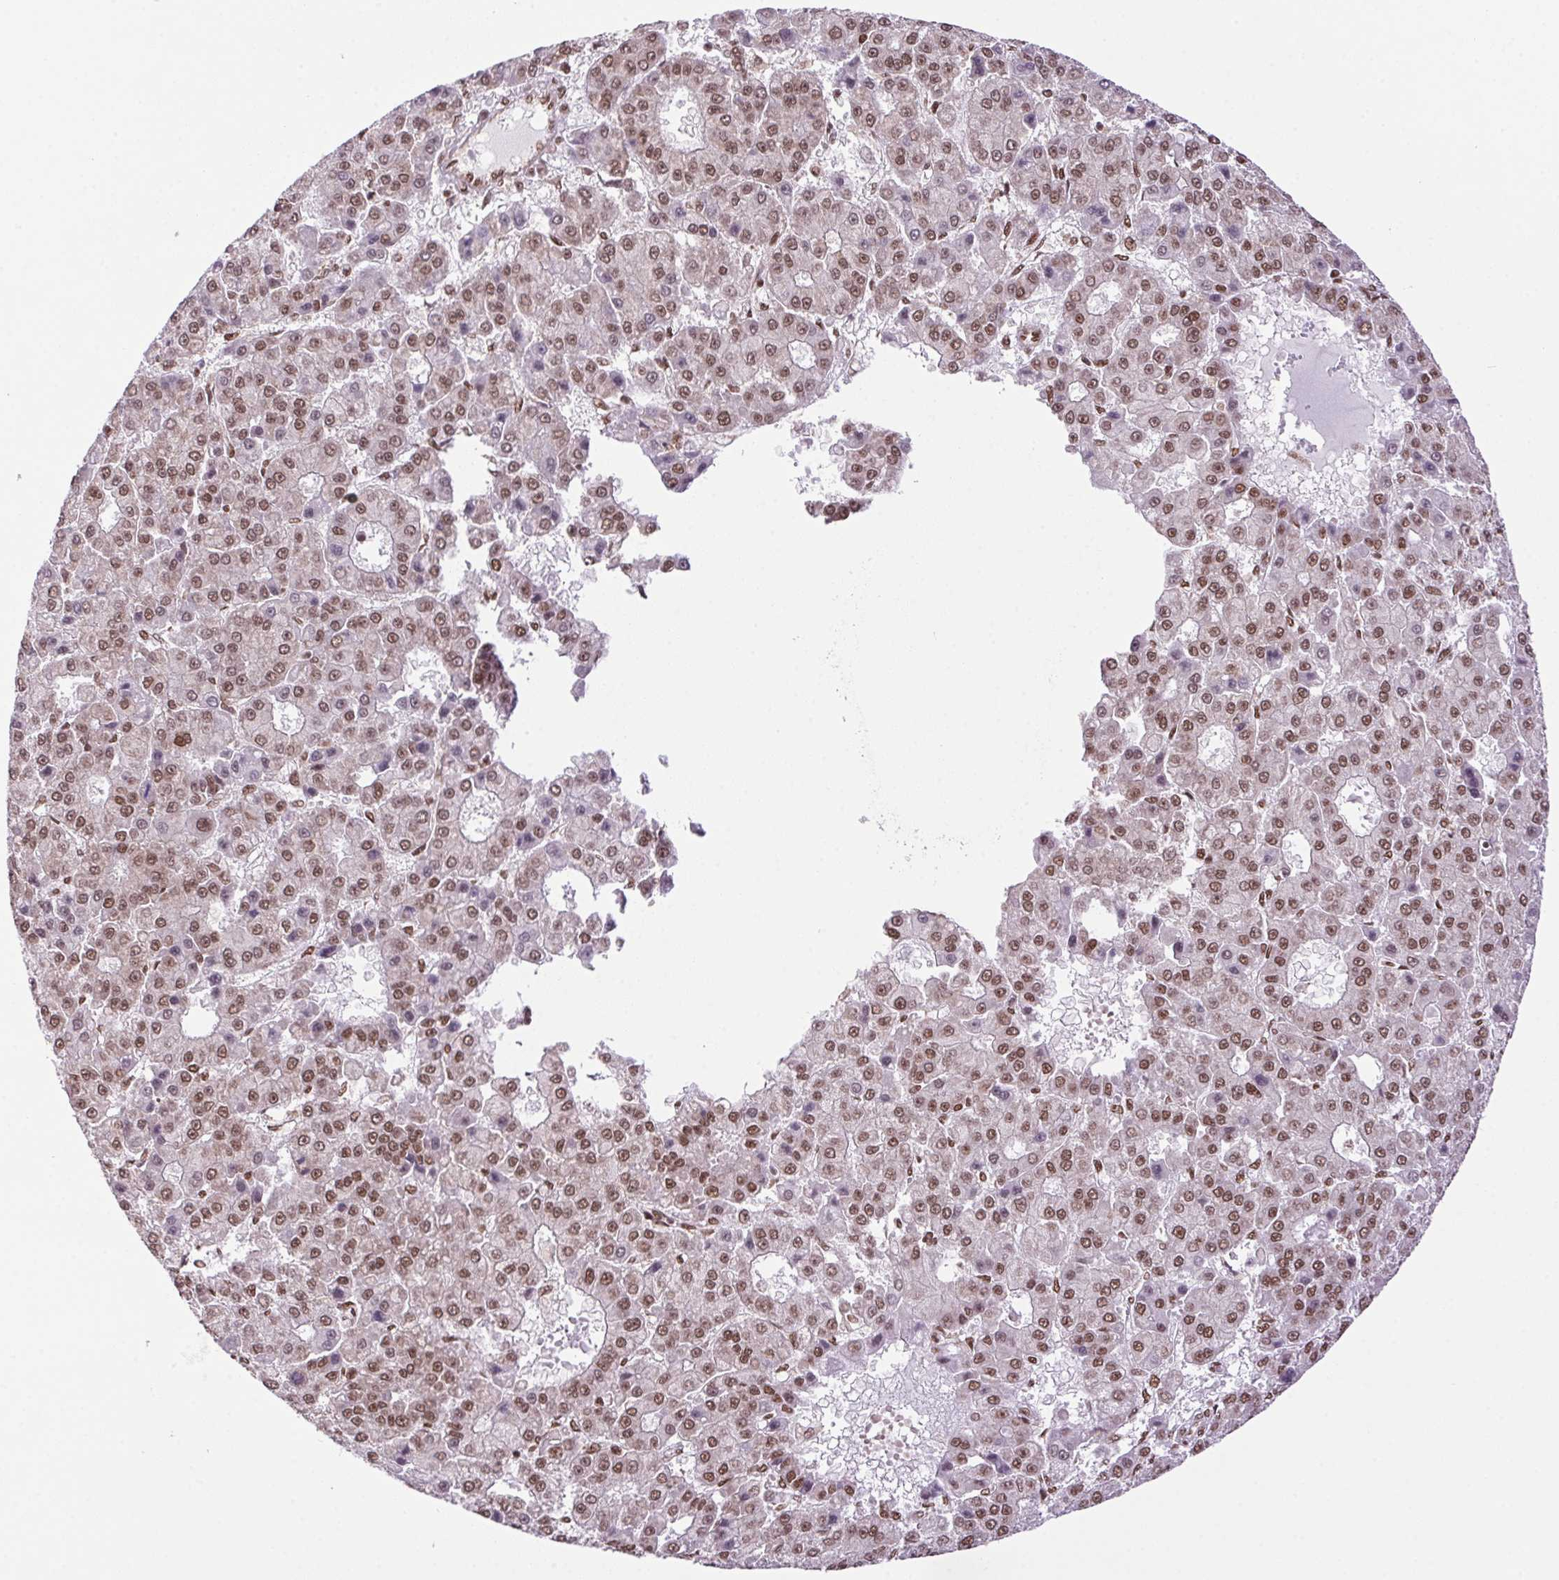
{"staining": {"intensity": "moderate", "quantity": ">75%", "location": "nuclear"}, "tissue": "liver cancer", "cell_type": "Tumor cells", "image_type": "cancer", "snomed": [{"axis": "morphology", "description": "Carcinoma, Hepatocellular, NOS"}, {"axis": "topography", "description": "Liver"}], "caption": "Protein analysis of liver cancer (hepatocellular carcinoma) tissue reveals moderate nuclear expression in about >75% of tumor cells. The staining is performed using DAB (3,3'-diaminobenzidine) brown chromogen to label protein expression. The nuclei are counter-stained blue using hematoxylin.", "gene": "ZNF207", "patient": {"sex": "male", "age": 70}}